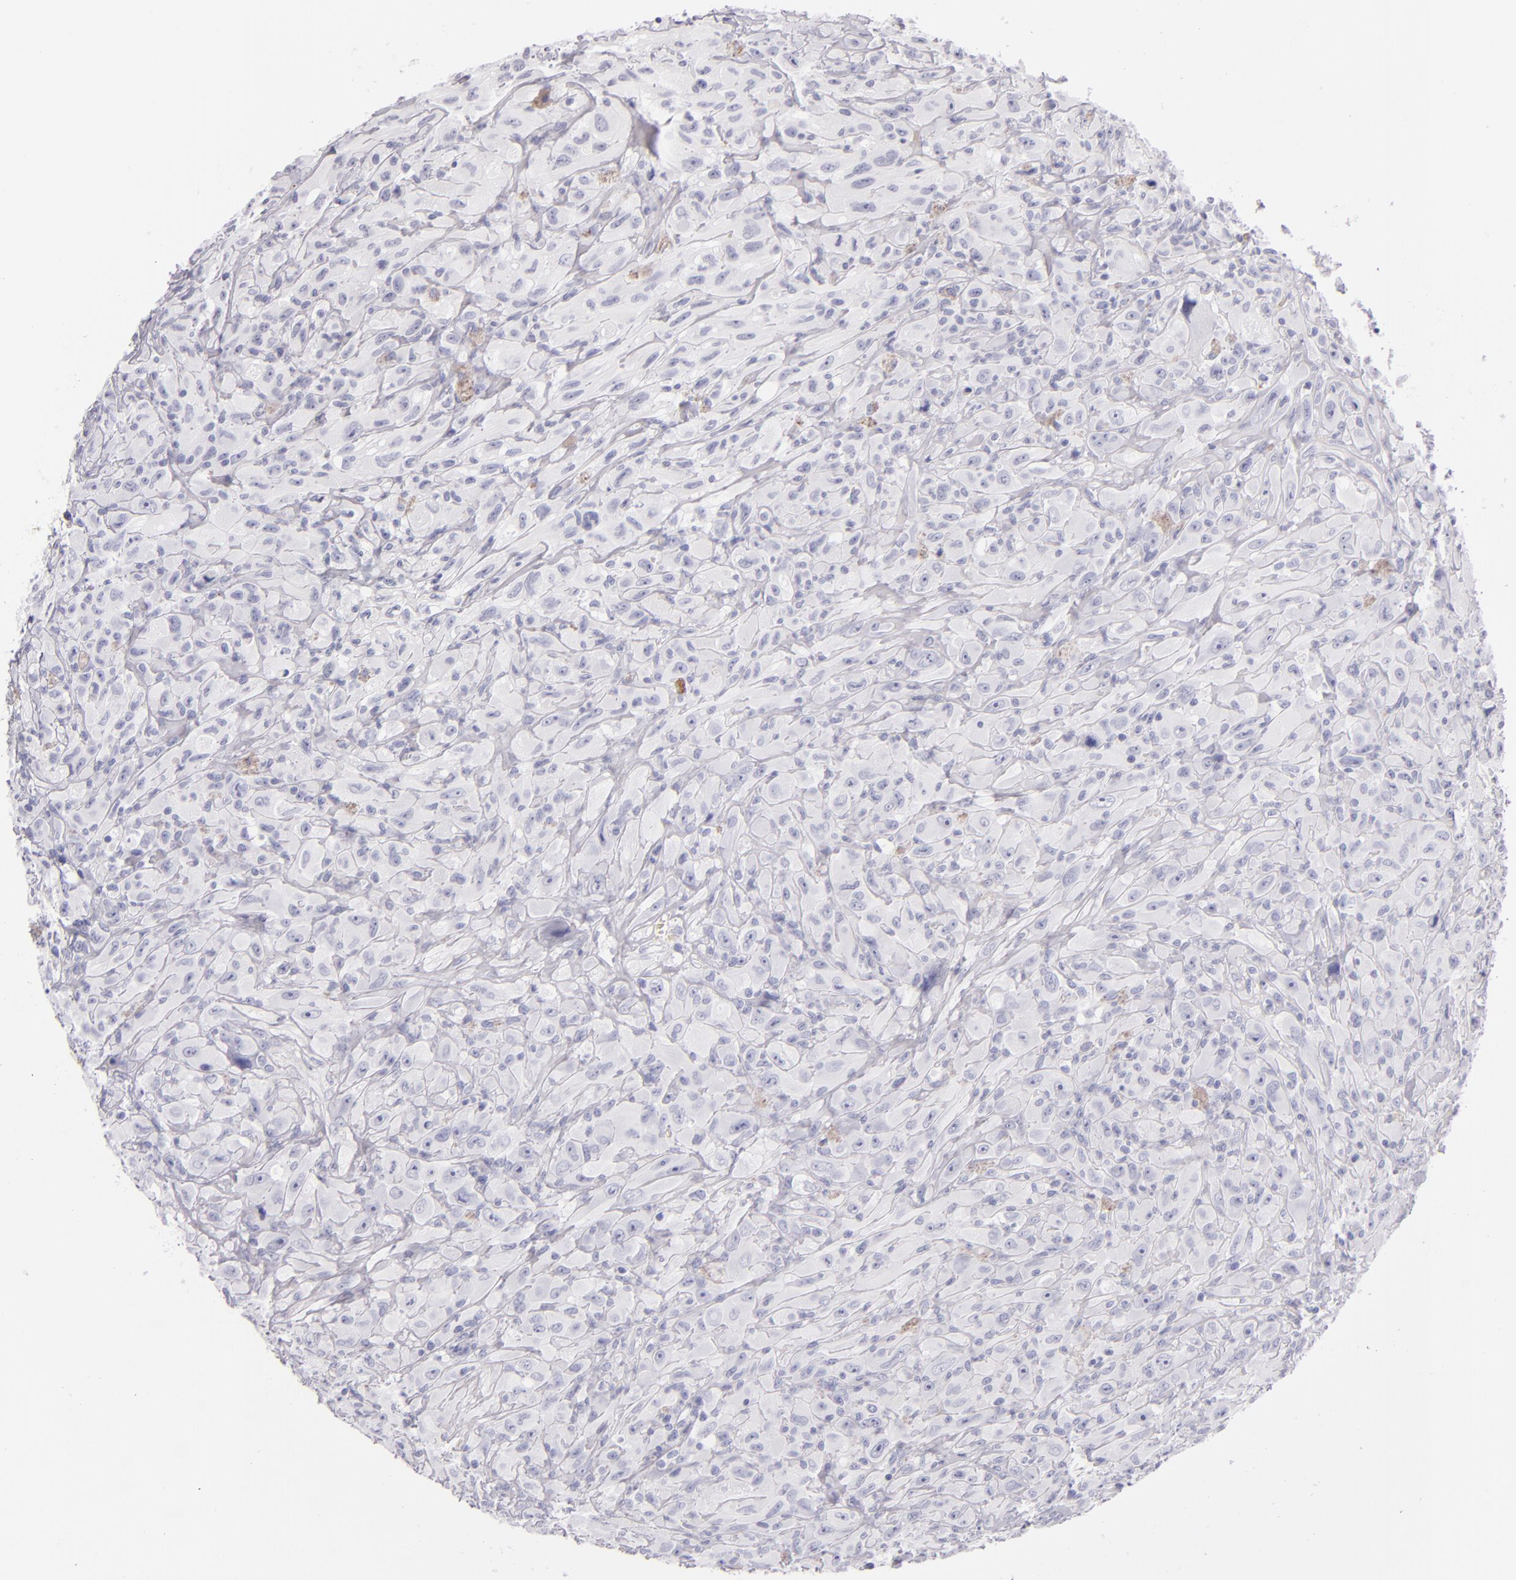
{"staining": {"intensity": "negative", "quantity": "none", "location": "none"}, "tissue": "glioma", "cell_type": "Tumor cells", "image_type": "cancer", "snomed": [{"axis": "morphology", "description": "Glioma, malignant, High grade"}, {"axis": "topography", "description": "Brain"}], "caption": "Tumor cells are negative for protein expression in human glioma. Nuclei are stained in blue.", "gene": "TPSD1", "patient": {"sex": "male", "age": 48}}